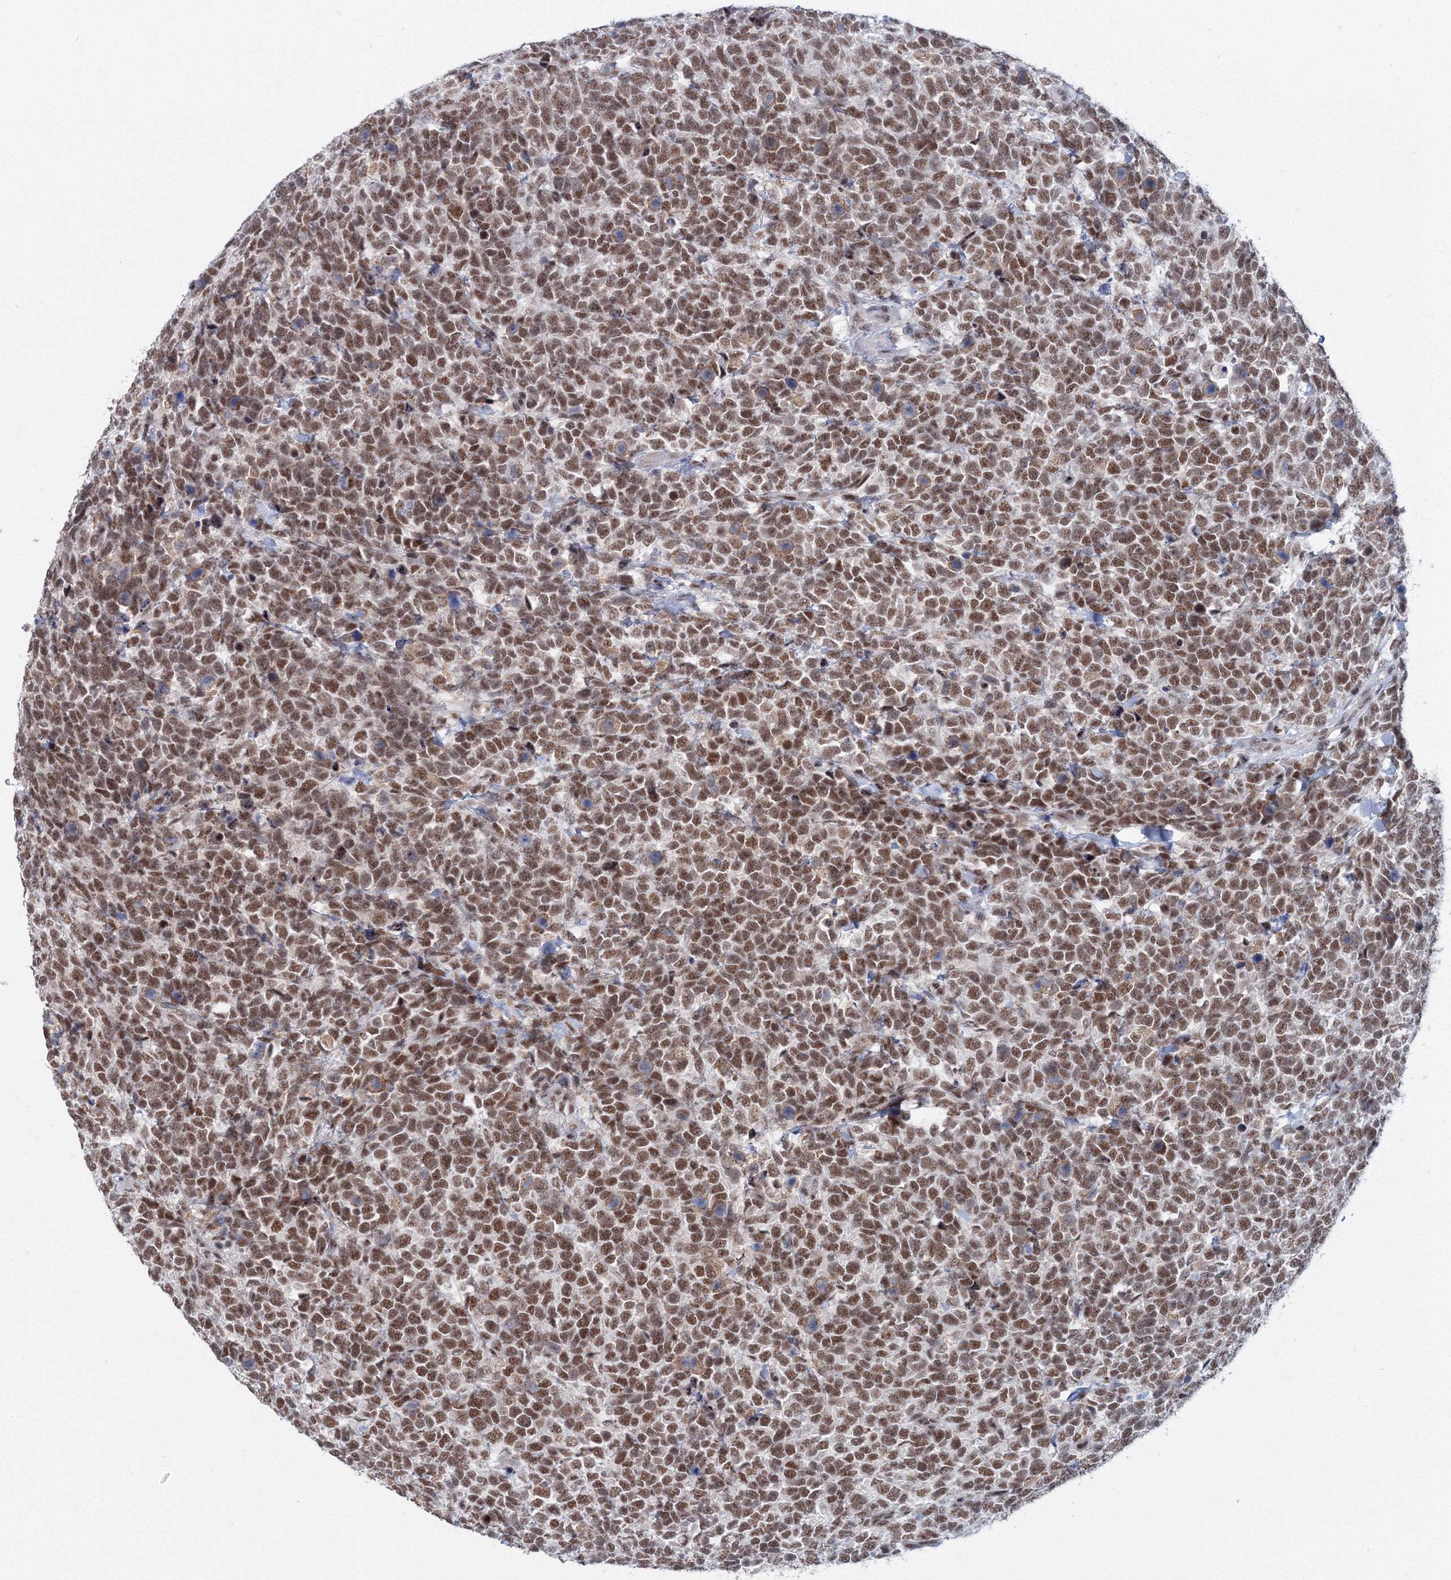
{"staining": {"intensity": "moderate", "quantity": ">75%", "location": "nuclear"}, "tissue": "urothelial cancer", "cell_type": "Tumor cells", "image_type": "cancer", "snomed": [{"axis": "morphology", "description": "Urothelial carcinoma, High grade"}, {"axis": "topography", "description": "Urinary bladder"}], "caption": "Immunohistochemistry (IHC) staining of urothelial carcinoma (high-grade), which exhibits medium levels of moderate nuclear positivity in approximately >75% of tumor cells indicating moderate nuclear protein positivity. The staining was performed using DAB (brown) for protein detection and nuclei were counterstained in hematoxylin (blue).", "gene": "SF3B6", "patient": {"sex": "female", "age": 82}}